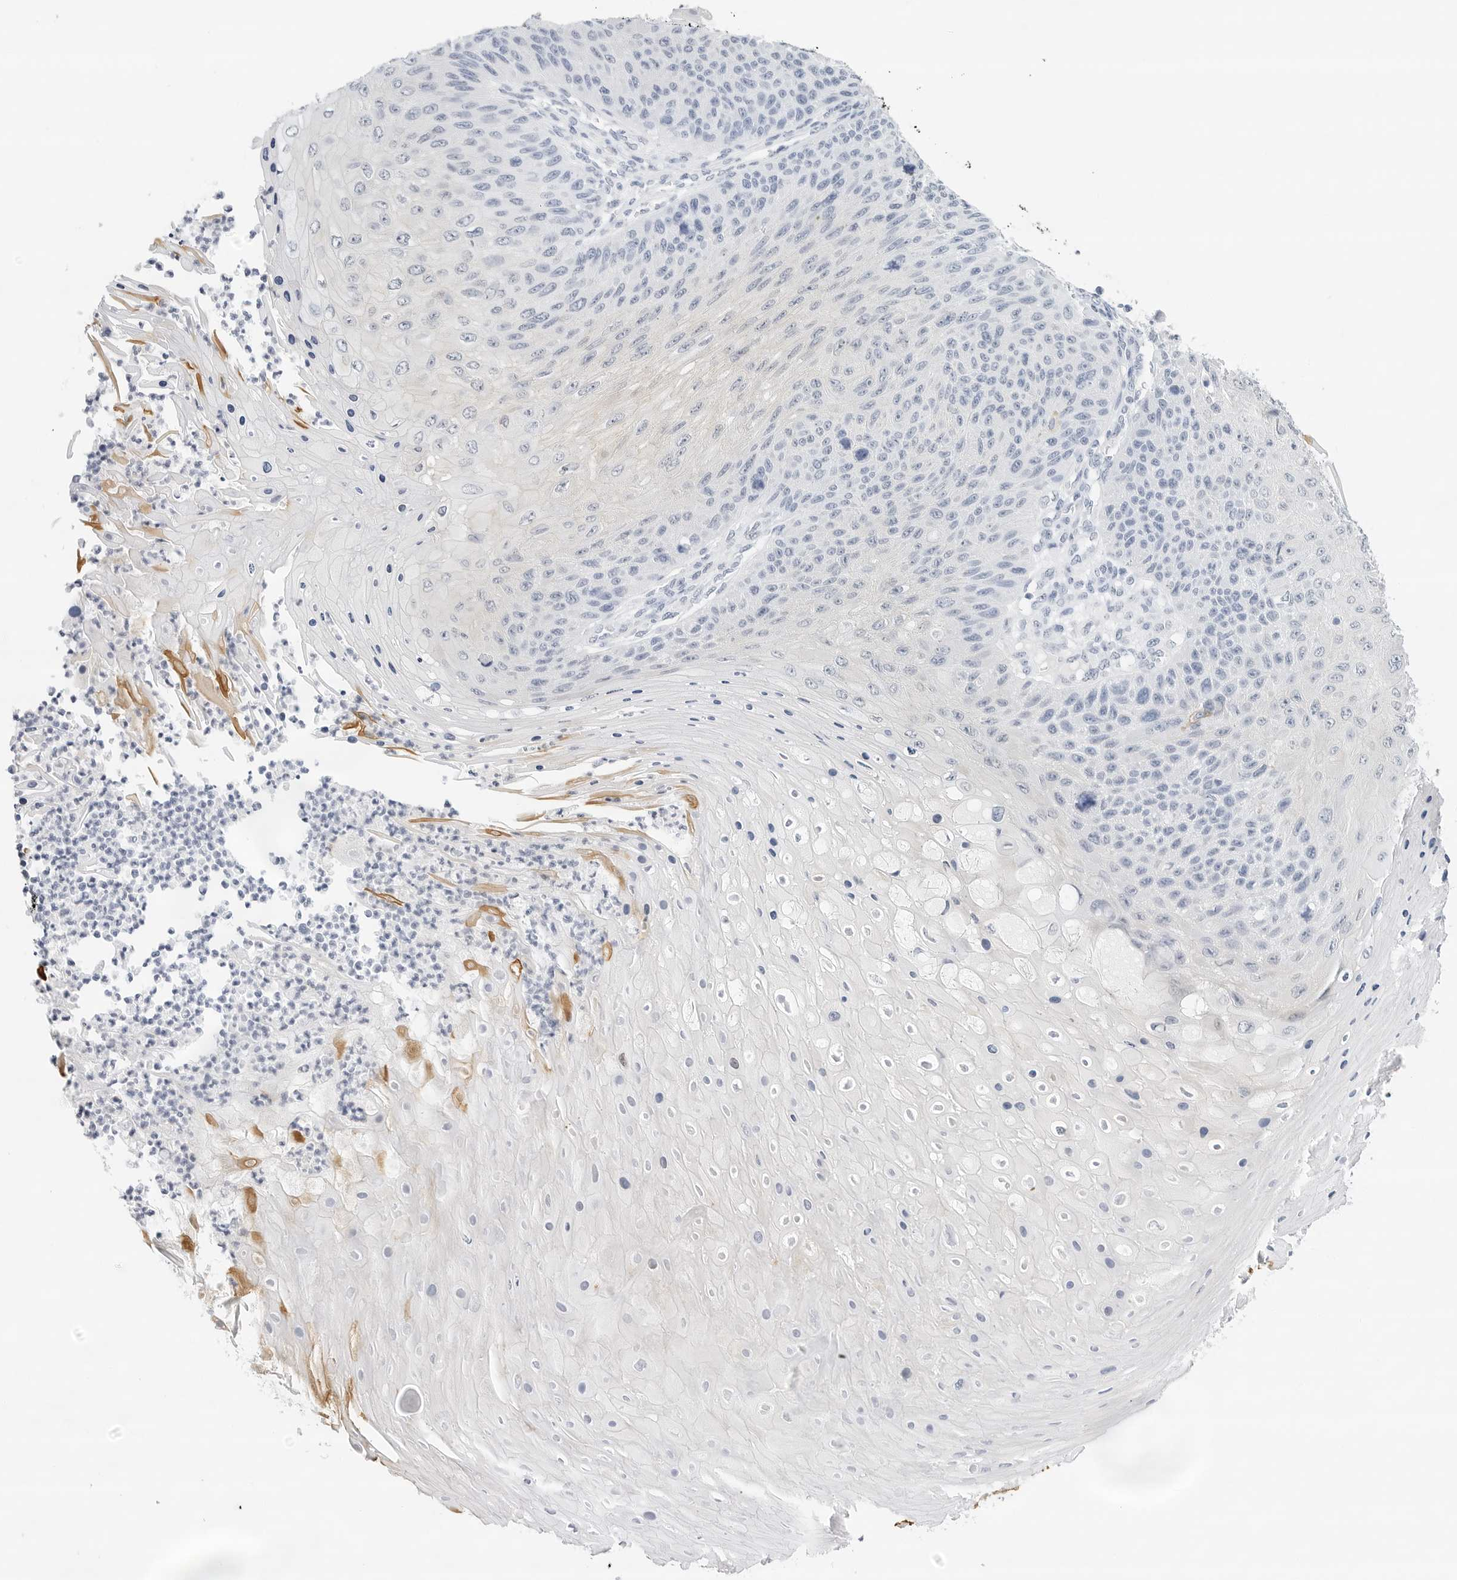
{"staining": {"intensity": "negative", "quantity": "none", "location": "none"}, "tissue": "skin cancer", "cell_type": "Tumor cells", "image_type": "cancer", "snomed": [{"axis": "morphology", "description": "Squamous cell carcinoma, NOS"}, {"axis": "topography", "description": "Skin"}], "caption": "Immunohistochemistry (IHC) histopathology image of human skin cancer (squamous cell carcinoma) stained for a protein (brown), which shows no staining in tumor cells.", "gene": "SLC19A1", "patient": {"sex": "female", "age": 88}}